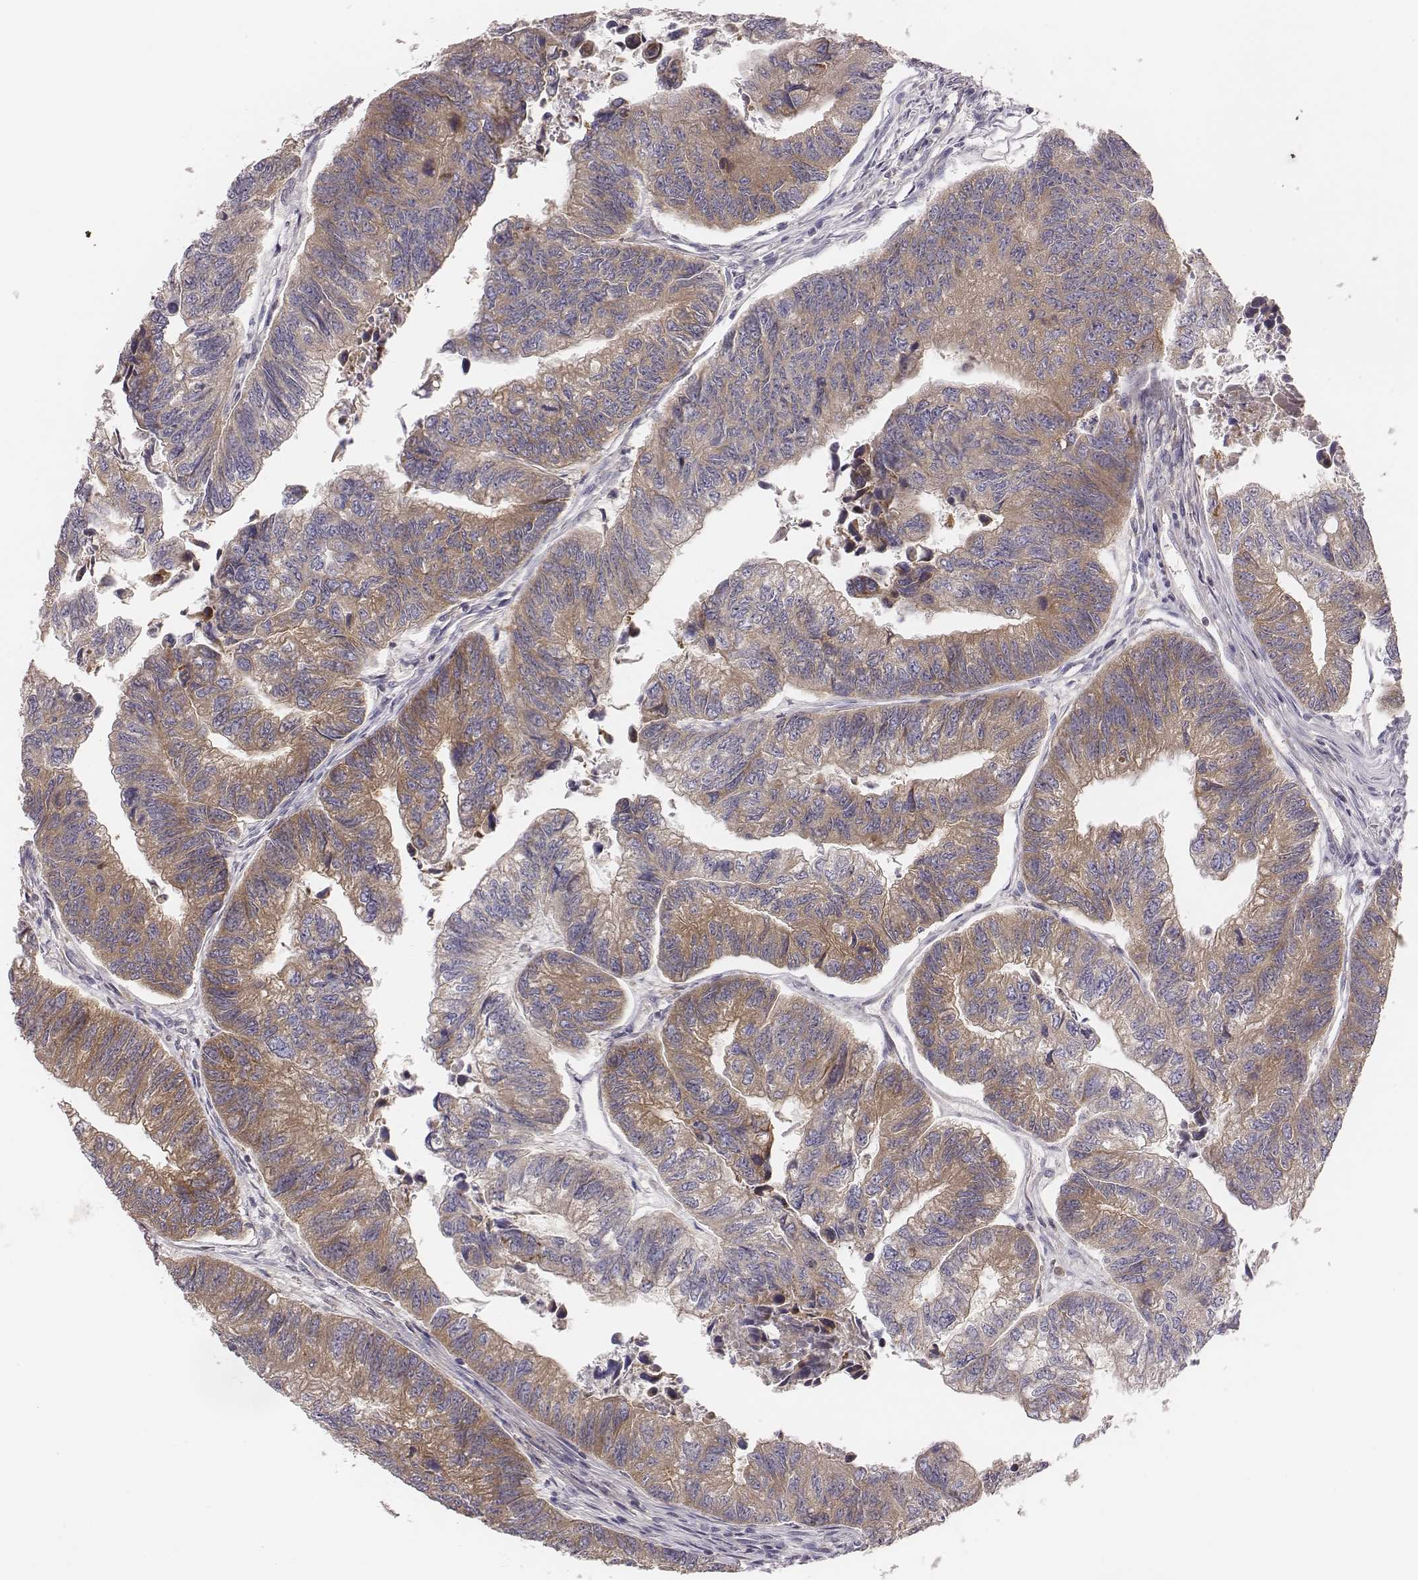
{"staining": {"intensity": "moderate", "quantity": ">75%", "location": "cytoplasmic/membranous"}, "tissue": "colorectal cancer", "cell_type": "Tumor cells", "image_type": "cancer", "snomed": [{"axis": "morphology", "description": "Adenocarcinoma, NOS"}, {"axis": "topography", "description": "Colon"}], "caption": "This micrograph shows immunohistochemistry (IHC) staining of human colorectal cancer (adenocarcinoma), with medium moderate cytoplasmic/membranous expression in approximately >75% of tumor cells.", "gene": "CAD", "patient": {"sex": "female", "age": 65}}